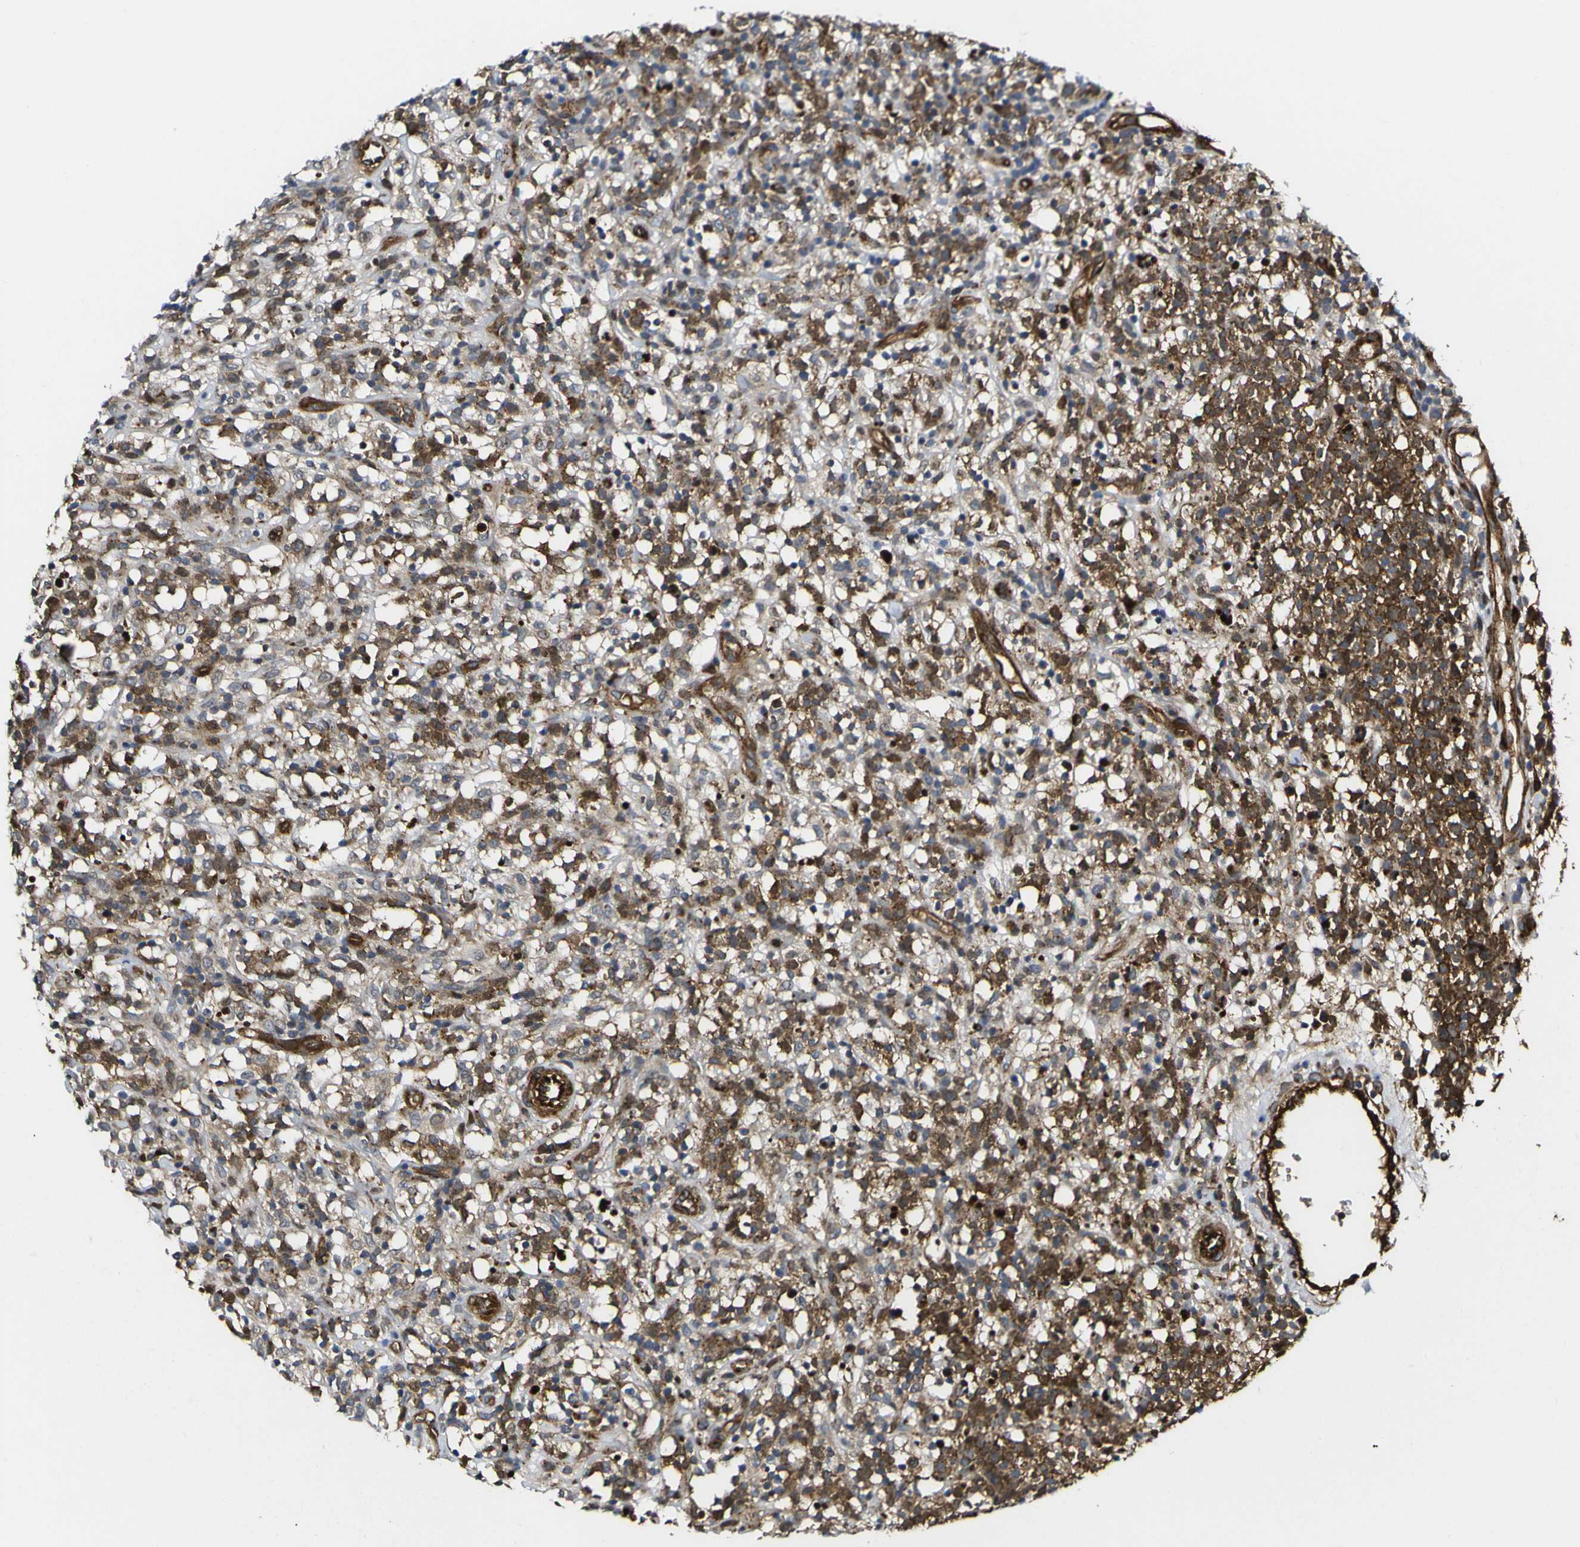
{"staining": {"intensity": "moderate", "quantity": ">75%", "location": "cytoplasmic/membranous"}, "tissue": "lymphoma", "cell_type": "Tumor cells", "image_type": "cancer", "snomed": [{"axis": "morphology", "description": "Malignant lymphoma, non-Hodgkin's type, High grade"}, {"axis": "topography", "description": "Lymph node"}], "caption": "Brown immunohistochemical staining in lymphoma reveals moderate cytoplasmic/membranous staining in about >75% of tumor cells. (brown staining indicates protein expression, while blue staining denotes nuclei).", "gene": "ECE1", "patient": {"sex": "female", "age": 73}}